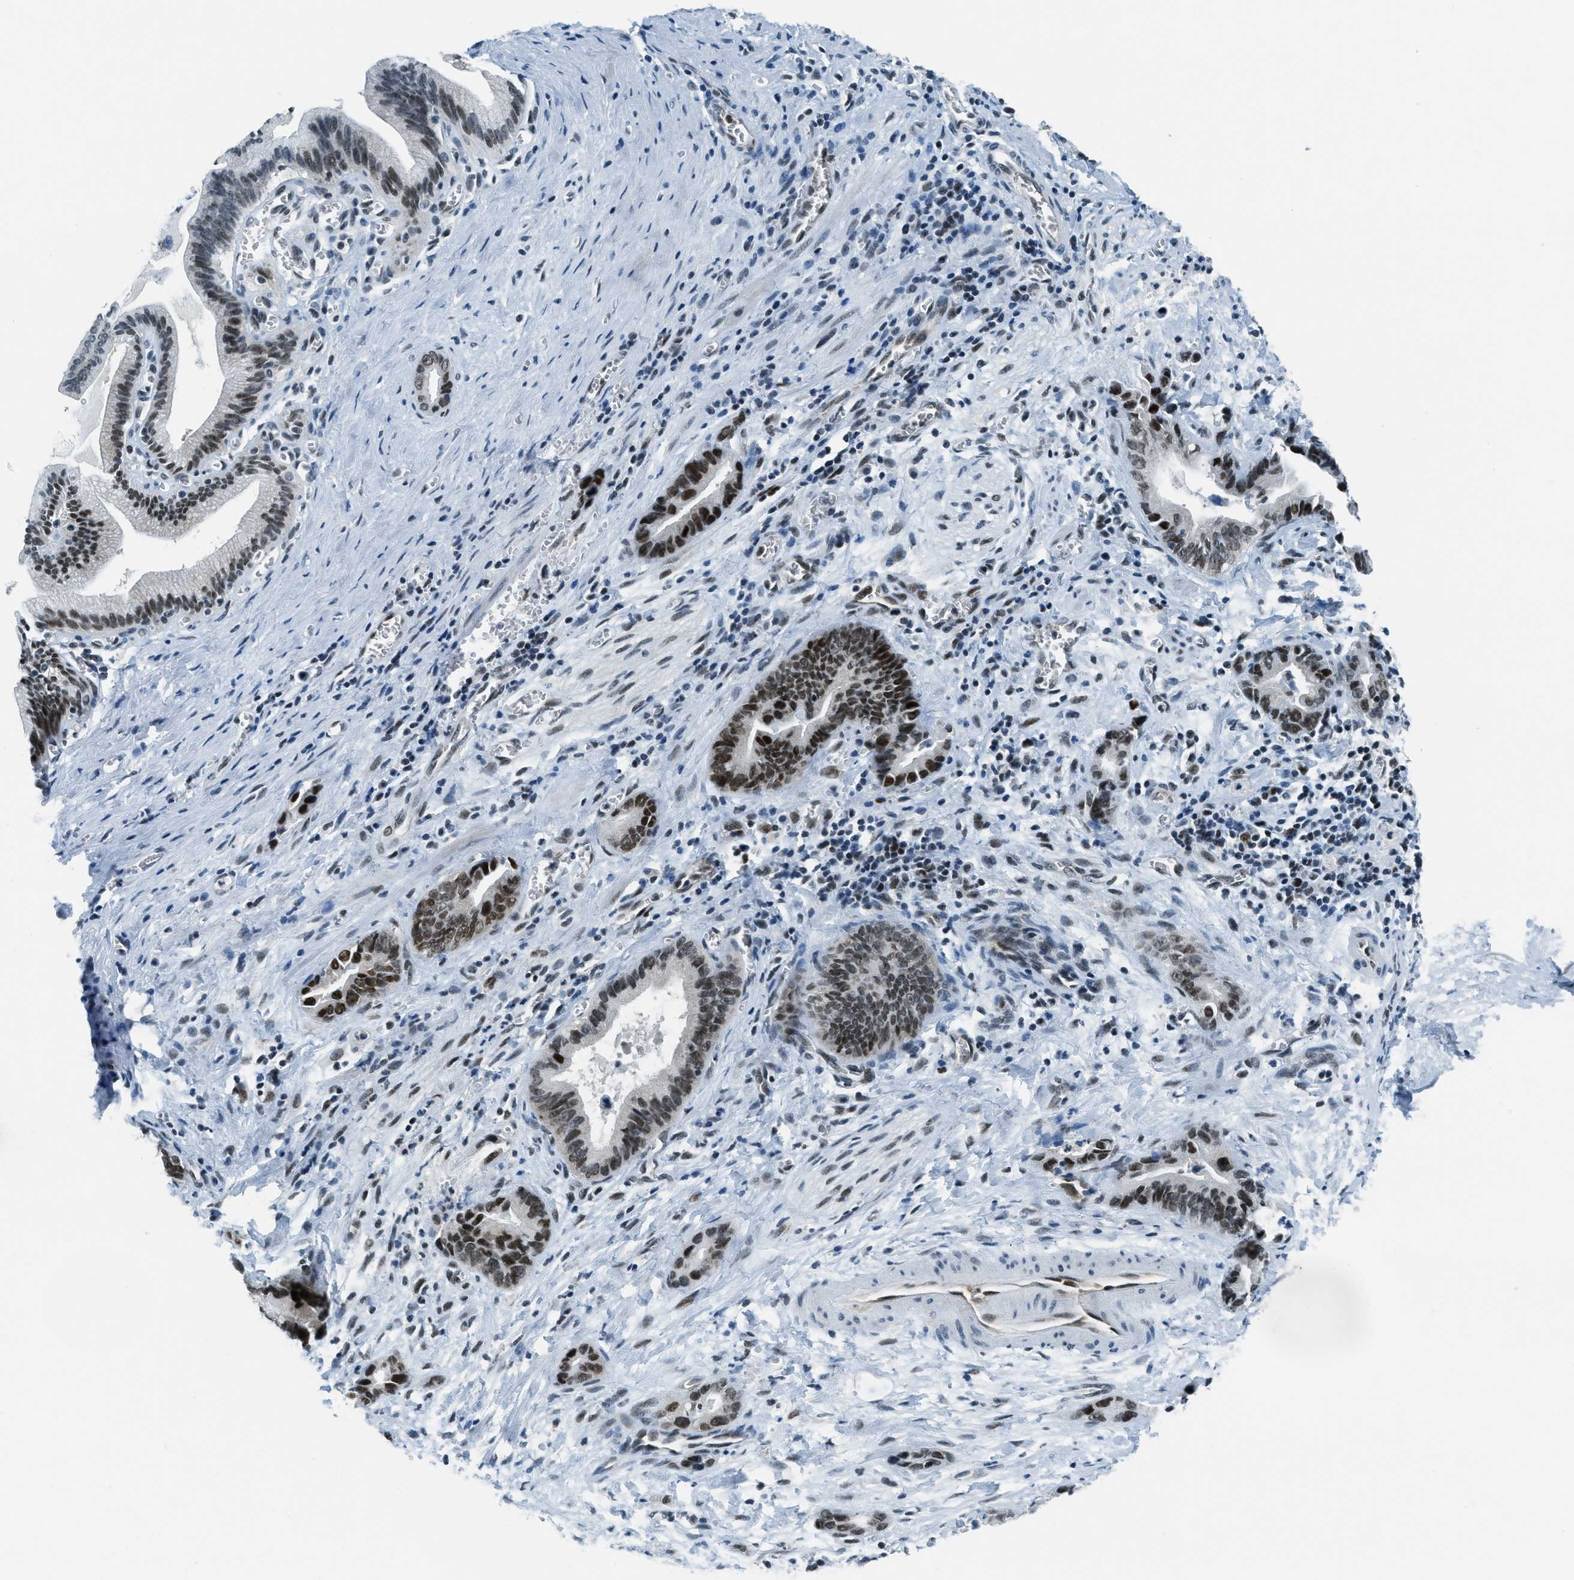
{"staining": {"intensity": "moderate", "quantity": "25%-75%", "location": "nuclear"}, "tissue": "liver cancer", "cell_type": "Tumor cells", "image_type": "cancer", "snomed": [{"axis": "morphology", "description": "Cholangiocarcinoma"}, {"axis": "topography", "description": "Liver"}], "caption": "Protein expression analysis of liver cancer (cholangiocarcinoma) displays moderate nuclear positivity in about 25%-75% of tumor cells. The protein of interest is shown in brown color, while the nuclei are stained blue.", "gene": "KLF6", "patient": {"sex": "female", "age": 55}}